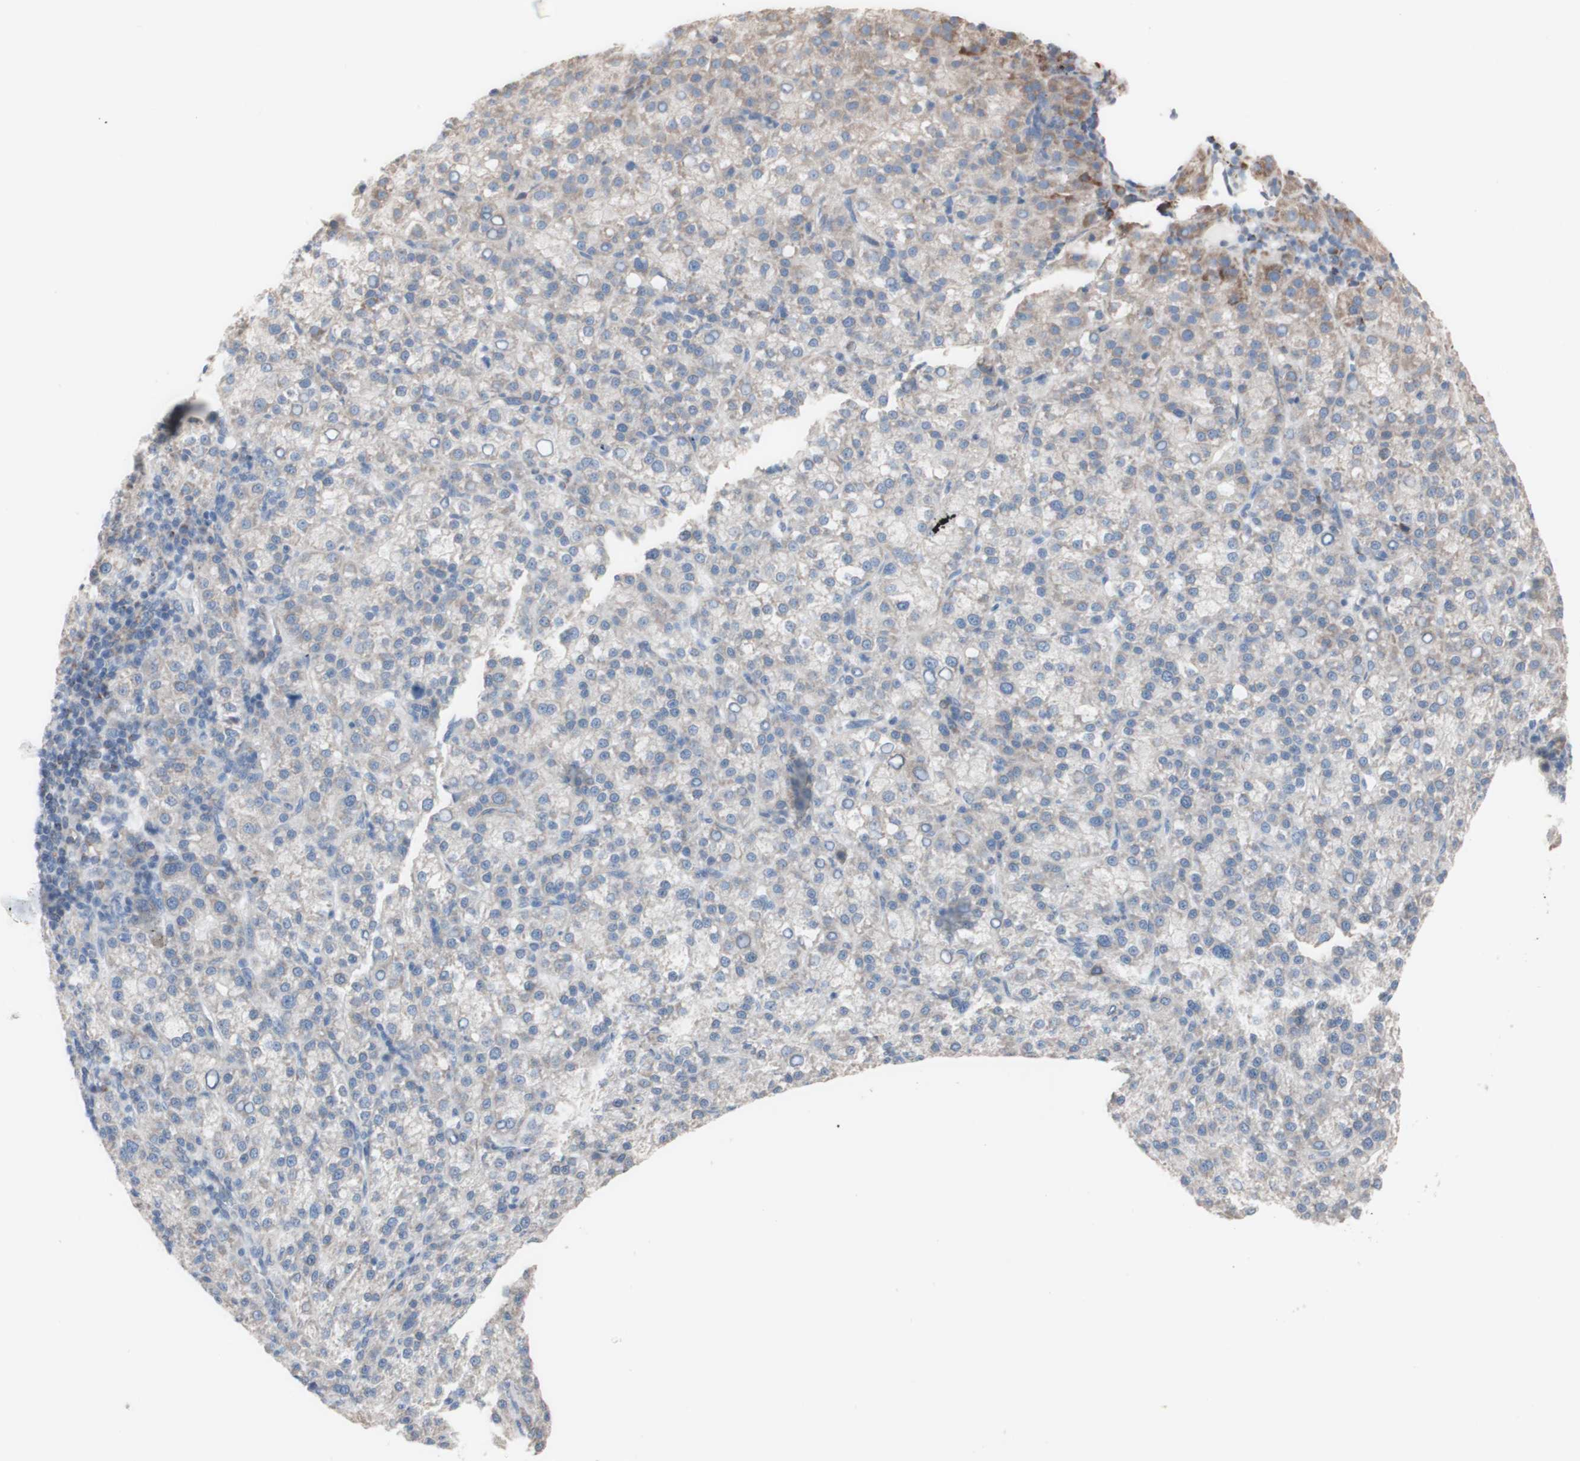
{"staining": {"intensity": "weak", "quantity": "<25%", "location": "cytoplasmic/membranous"}, "tissue": "liver cancer", "cell_type": "Tumor cells", "image_type": "cancer", "snomed": [{"axis": "morphology", "description": "Carcinoma, Hepatocellular, NOS"}, {"axis": "topography", "description": "Liver"}], "caption": "An immunohistochemistry (IHC) micrograph of hepatocellular carcinoma (liver) is shown. There is no staining in tumor cells of hepatocellular carcinoma (liver).", "gene": "AGPAT5", "patient": {"sex": "female", "age": 58}}